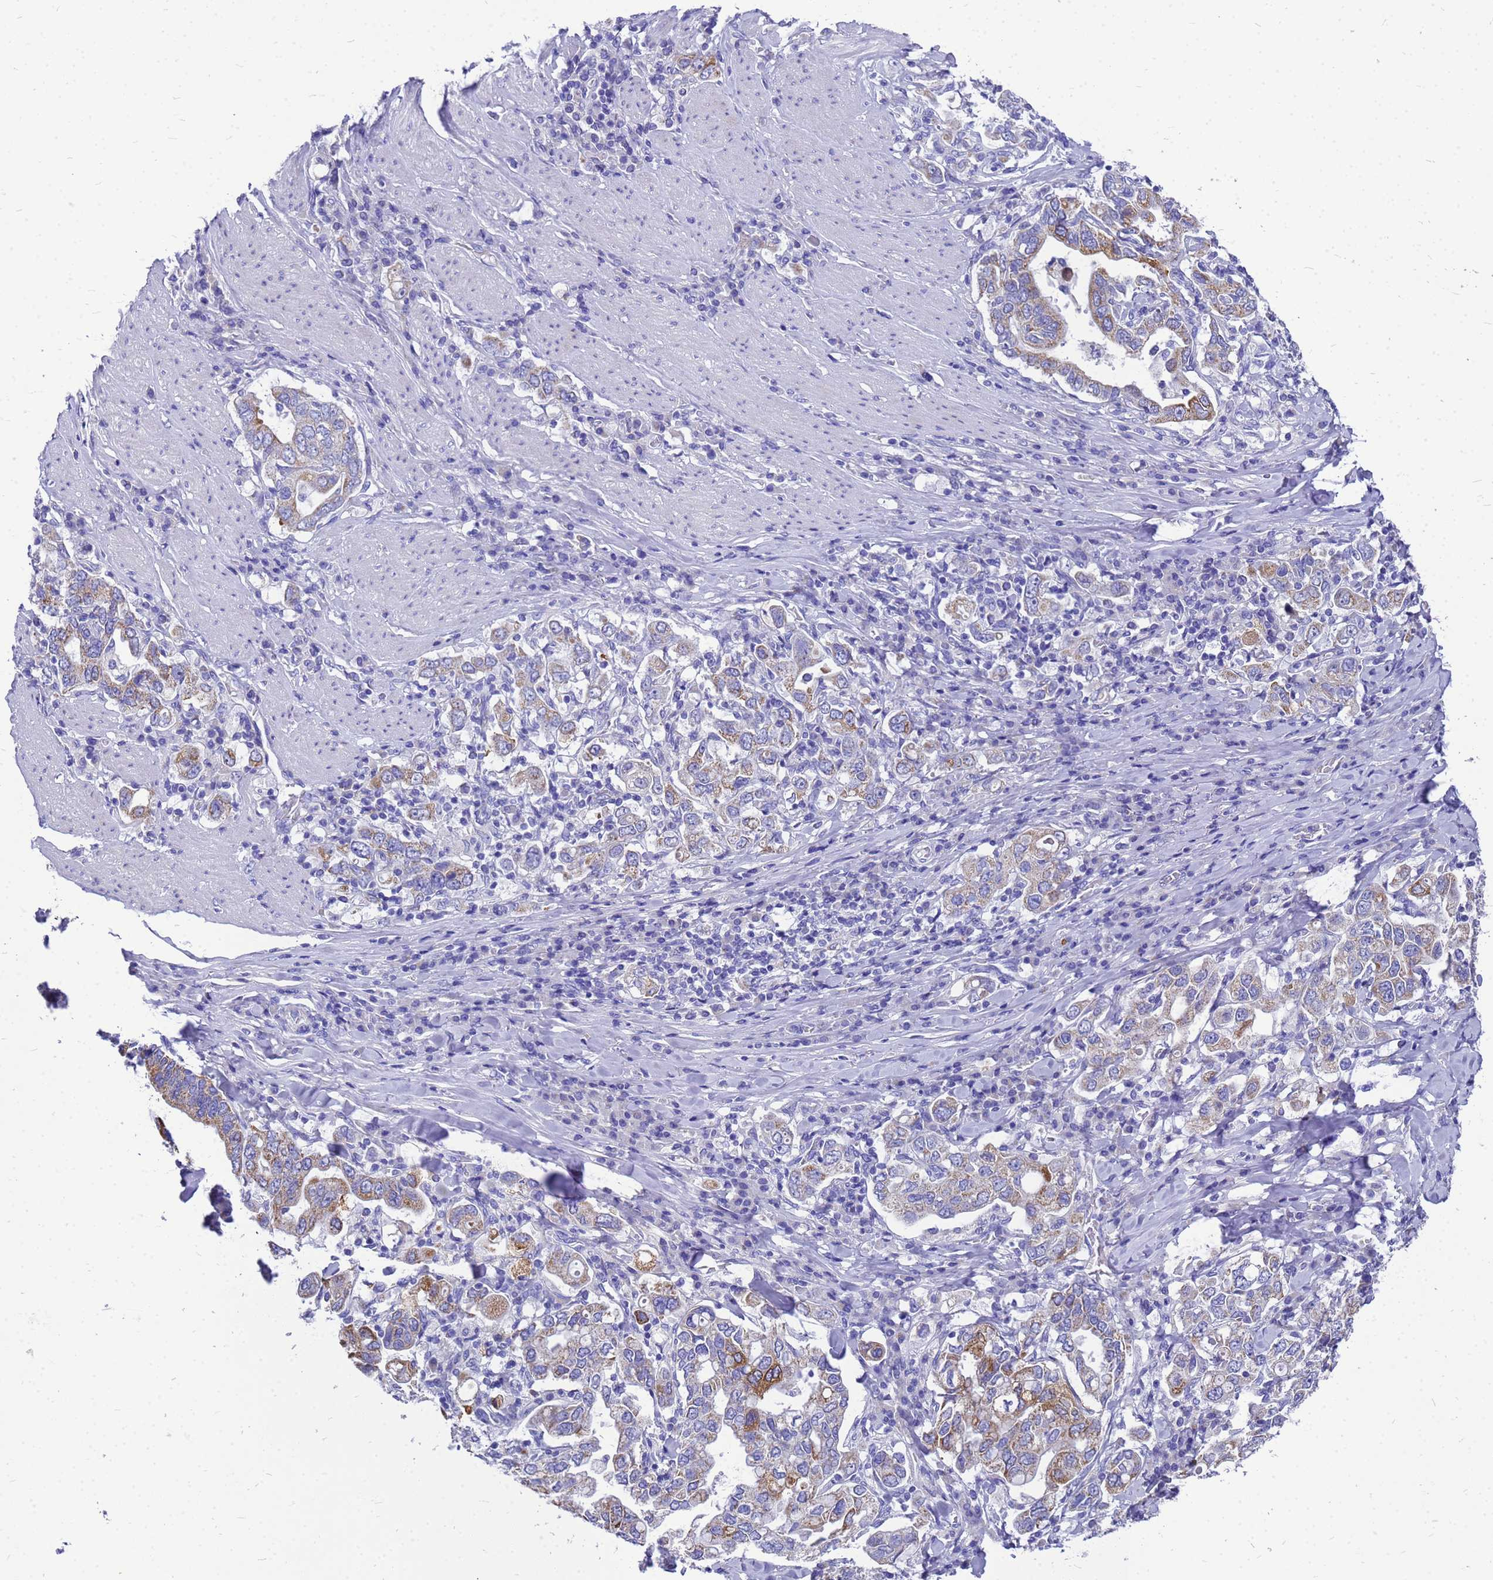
{"staining": {"intensity": "moderate", "quantity": "25%-75%", "location": "cytoplasmic/membranous"}, "tissue": "stomach cancer", "cell_type": "Tumor cells", "image_type": "cancer", "snomed": [{"axis": "morphology", "description": "Adenocarcinoma, NOS"}, {"axis": "topography", "description": "Stomach, upper"}], "caption": "Immunohistochemical staining of human adenocarcinoma (stomach) shows moderate cytoplasmic/membranous protein expression in about 25%-75% of tumor cells.", "gene": "OR52E2", "patient": {"sex": "male", "age": 62}}